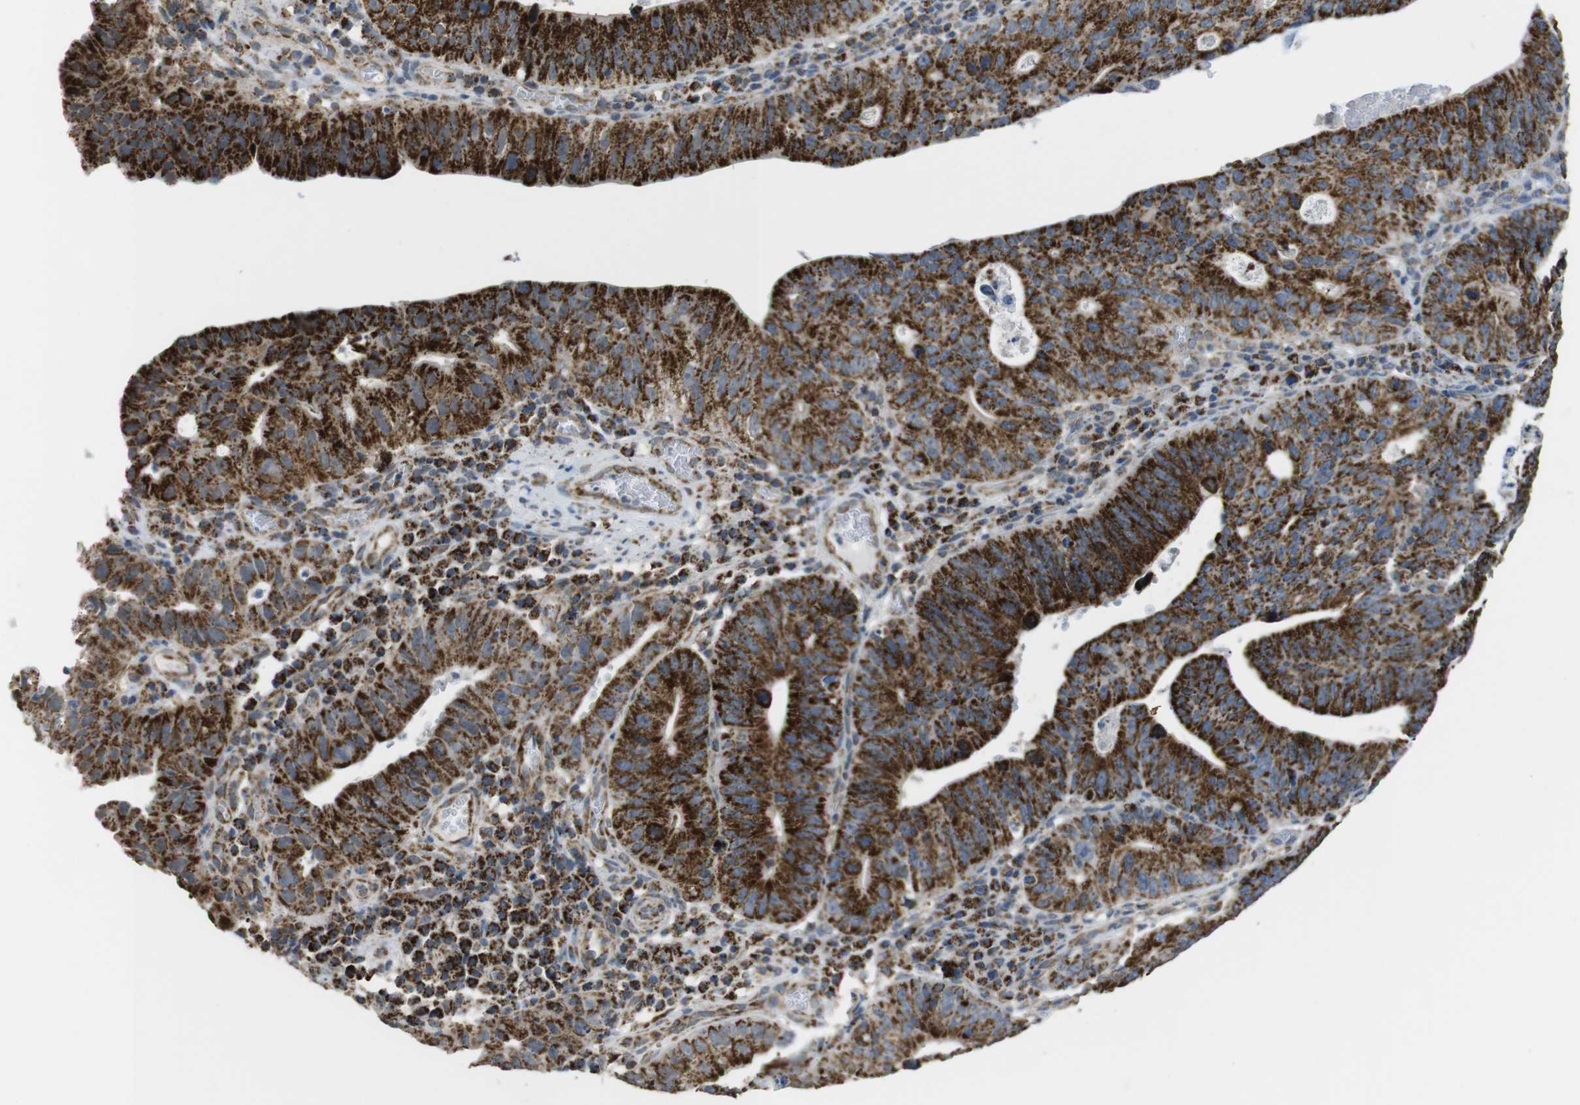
{"staining": {"intensity": "strong", "quantity": ">75%", "location": "cytoplasmic/membranous"}, "tissue": "stomach cancer", "cell_type": "Tumor cells", "image_type": "cancer", "snomed": [{"axis": "morphology", "description": "Adenocarcinoma, NOS"}, {"axis": "topography", "description": "Stomach"}], "caption": "Stomach adenocarcinoma stained with a brown dye demonstrates strong cytoplasmic/membranous positive positivity in about >75% of tumor cells.", "gene": "CALHM2", "patient": {"sex": "male", "age": 59}}